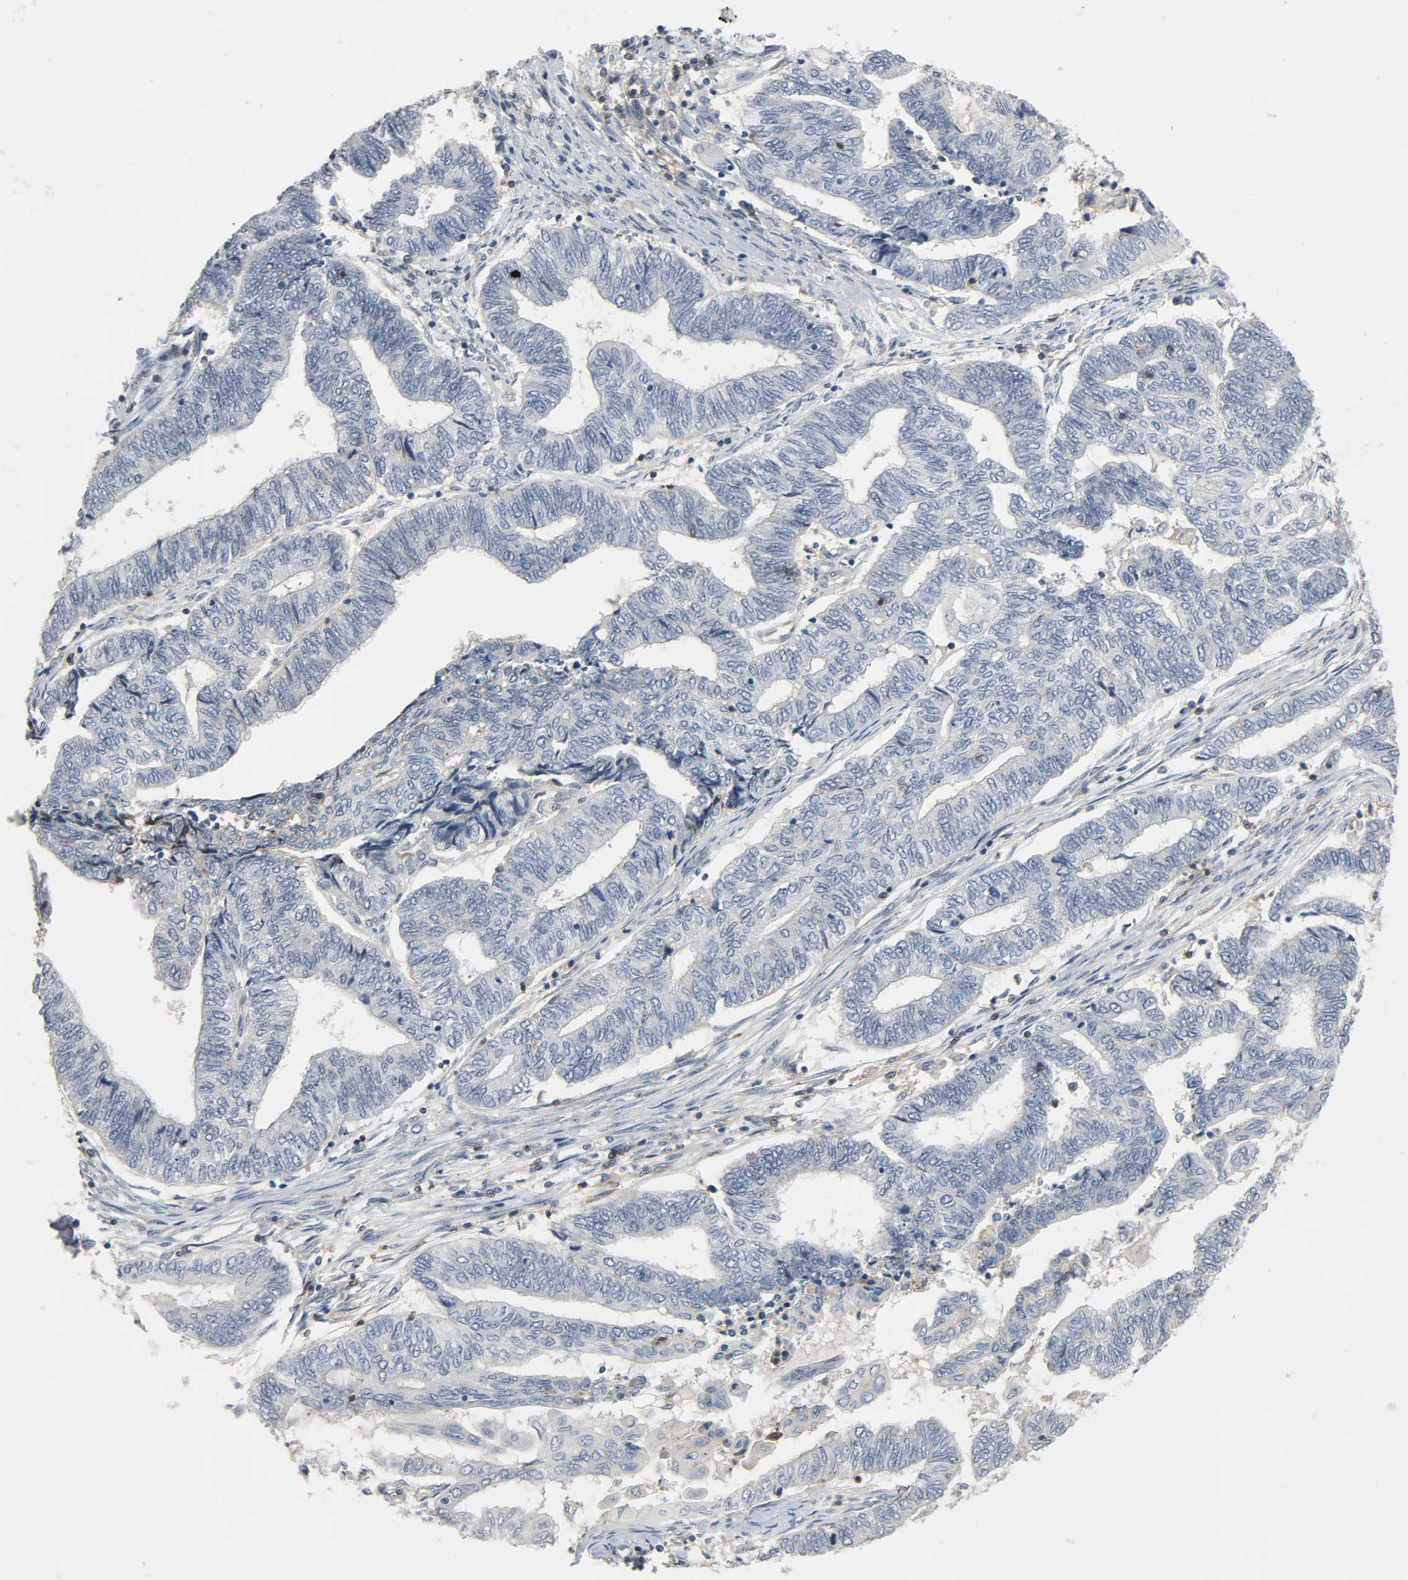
{"staining": {"intensity": "negative", "quantity": "none", "location": "none"}, "tissue": "endometrial cancer", "cell_type": "Tumor cells", "image_type": "cancer", "snomed": [{"axis": "morphology", "description": "Adenocarcinoma, NOS"}, {"axis": "topography", "description": "Uterus"}, {"axis": "topography", "description": "Endometrium"}], "caption": "This is an immunohistochemistry micrograph of adenocarcinoma (endometrial). There is no expression in tumor cells.", "gene": "CD4", "patient": {"sex": "female", "age": 70}}